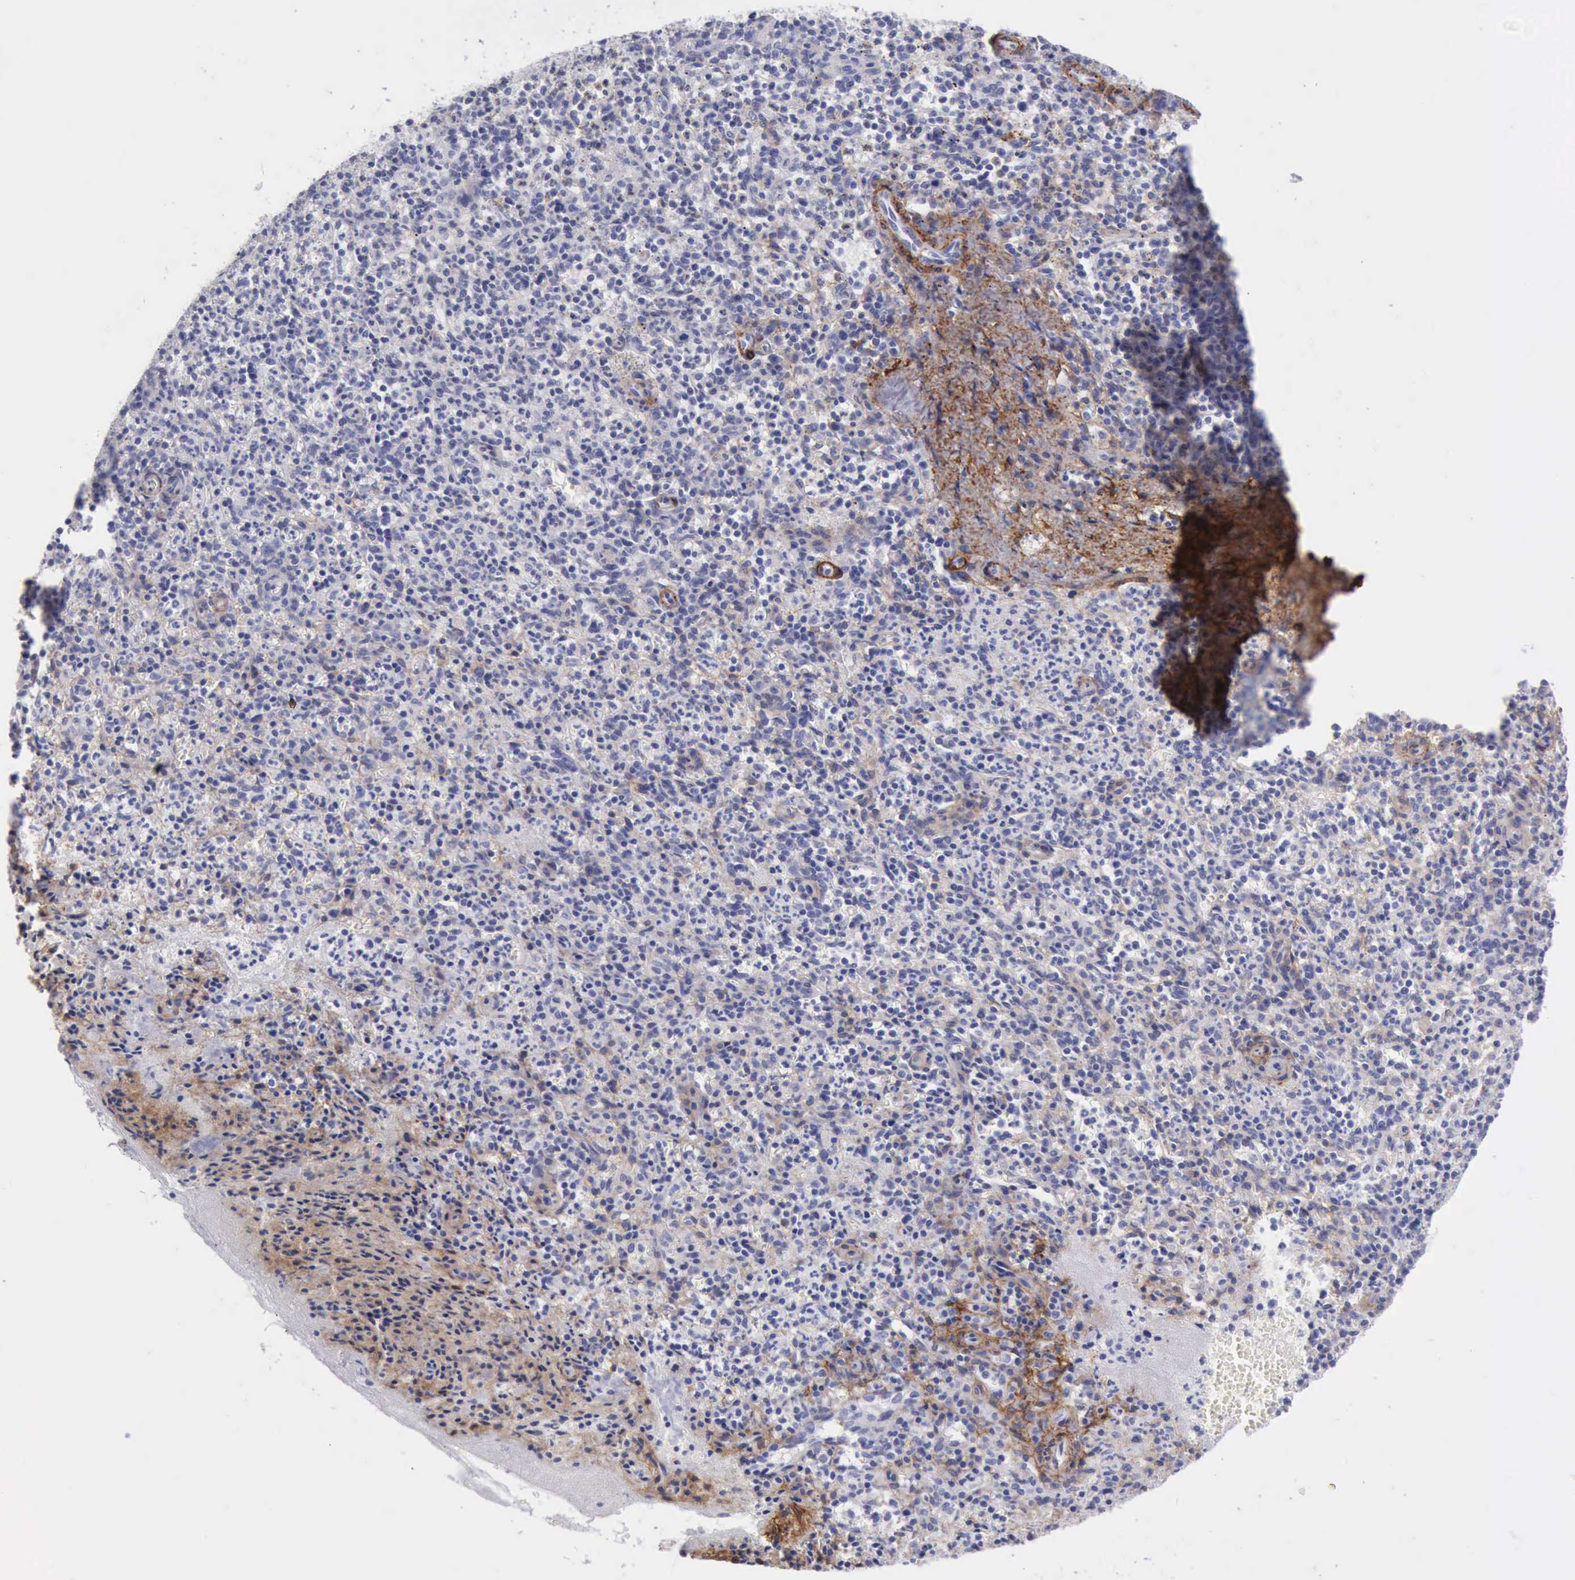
{"staining": {"intensity": "negative", "quantity": "none", "location": "none"}, "tissue": "spleen", "cell_type": "Cells in red pulp", "image_type": "normal", "snomed": [{"axis": "morphology", "description": "Normal tissue, NOS"}, {"axis": "topography", "description": "Spleen"}], "caption": "Immunohistochemical staining of benign spleen displays no significant positivity in cells in red pulp.", "gene": "AOC3", "patient": {"sex": "male", "age": 72}}